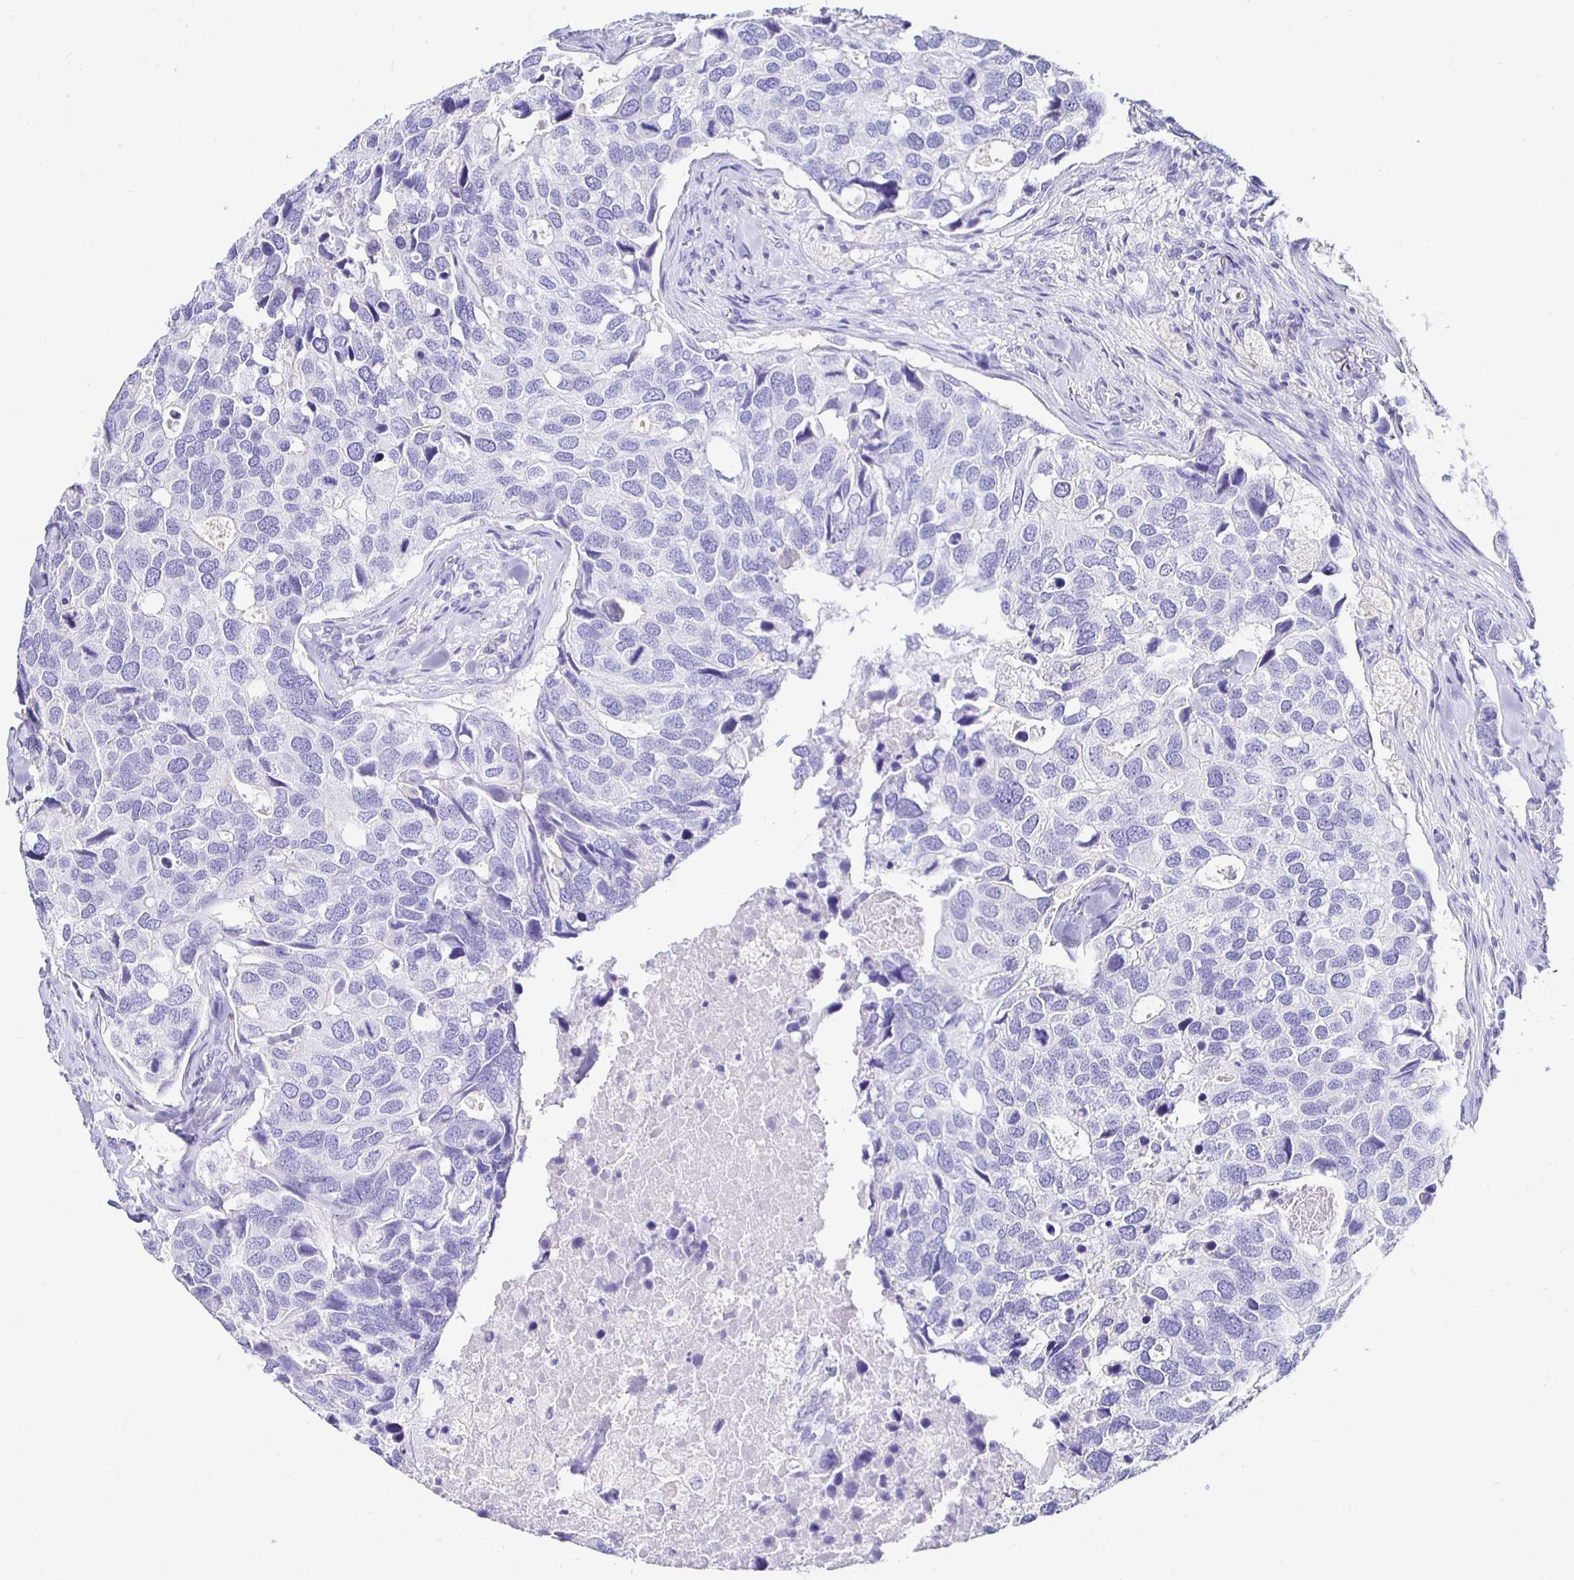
{"staining": {"intensity": "negative", "quantity": "none", "location": "none"}, "tissue": "breast cancer", "cell_type": "Tumor cells", "image_type": "cancer", "snomed": [{"axis": "morphology", "description": "Duct carcinoma"}, {"axis": "topography", "description": "Breast"}], "caption": "The micrograph reveals no significant expression in tumor cells of breast cancer. Nuclei are stained in blue.", "gene": "UMOD", "patient": {"sex": "female", "age": 83}}